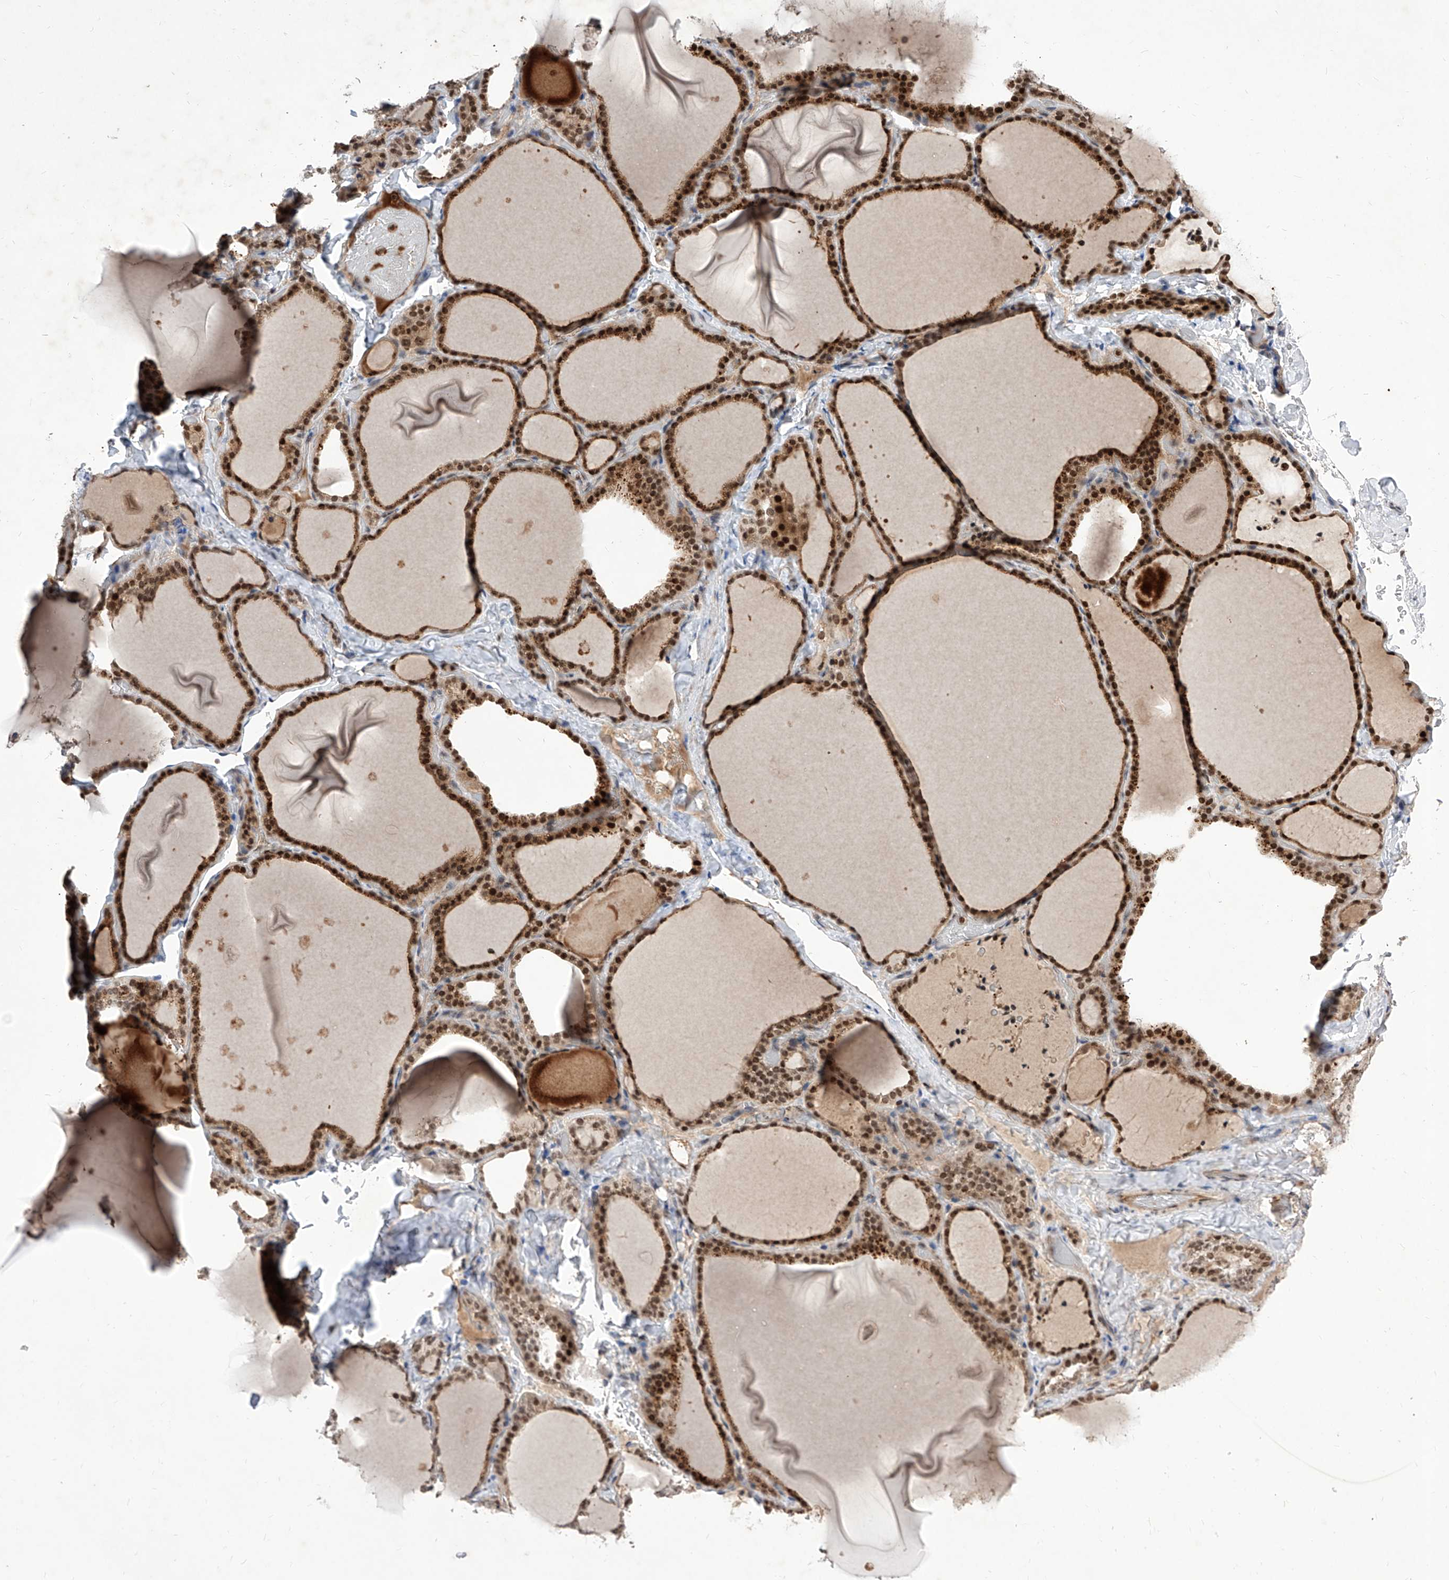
{"staining": {"intensity": "strong", "quantity": ">75%", "location": "cytoplasmic/membranous,nuclear"}, "tissue": "thyroid gland", "cell_type": "Glandular cells", "image_type": "normal", "snomed": [{"axis": "morphology", "description": "Normal tissue, NOS"}, {"axis": "topography", "description": "Thyroid gland"}], "caption": "A high-resolution photomicrograph shows IHC staining of benign thyroid gland, which displays strong cytoplasmic/membranous,nuclear positivity in about >75% of glandular cells.", "gene": "LGR4", "patient": {"sex": "female", "age": 22}}